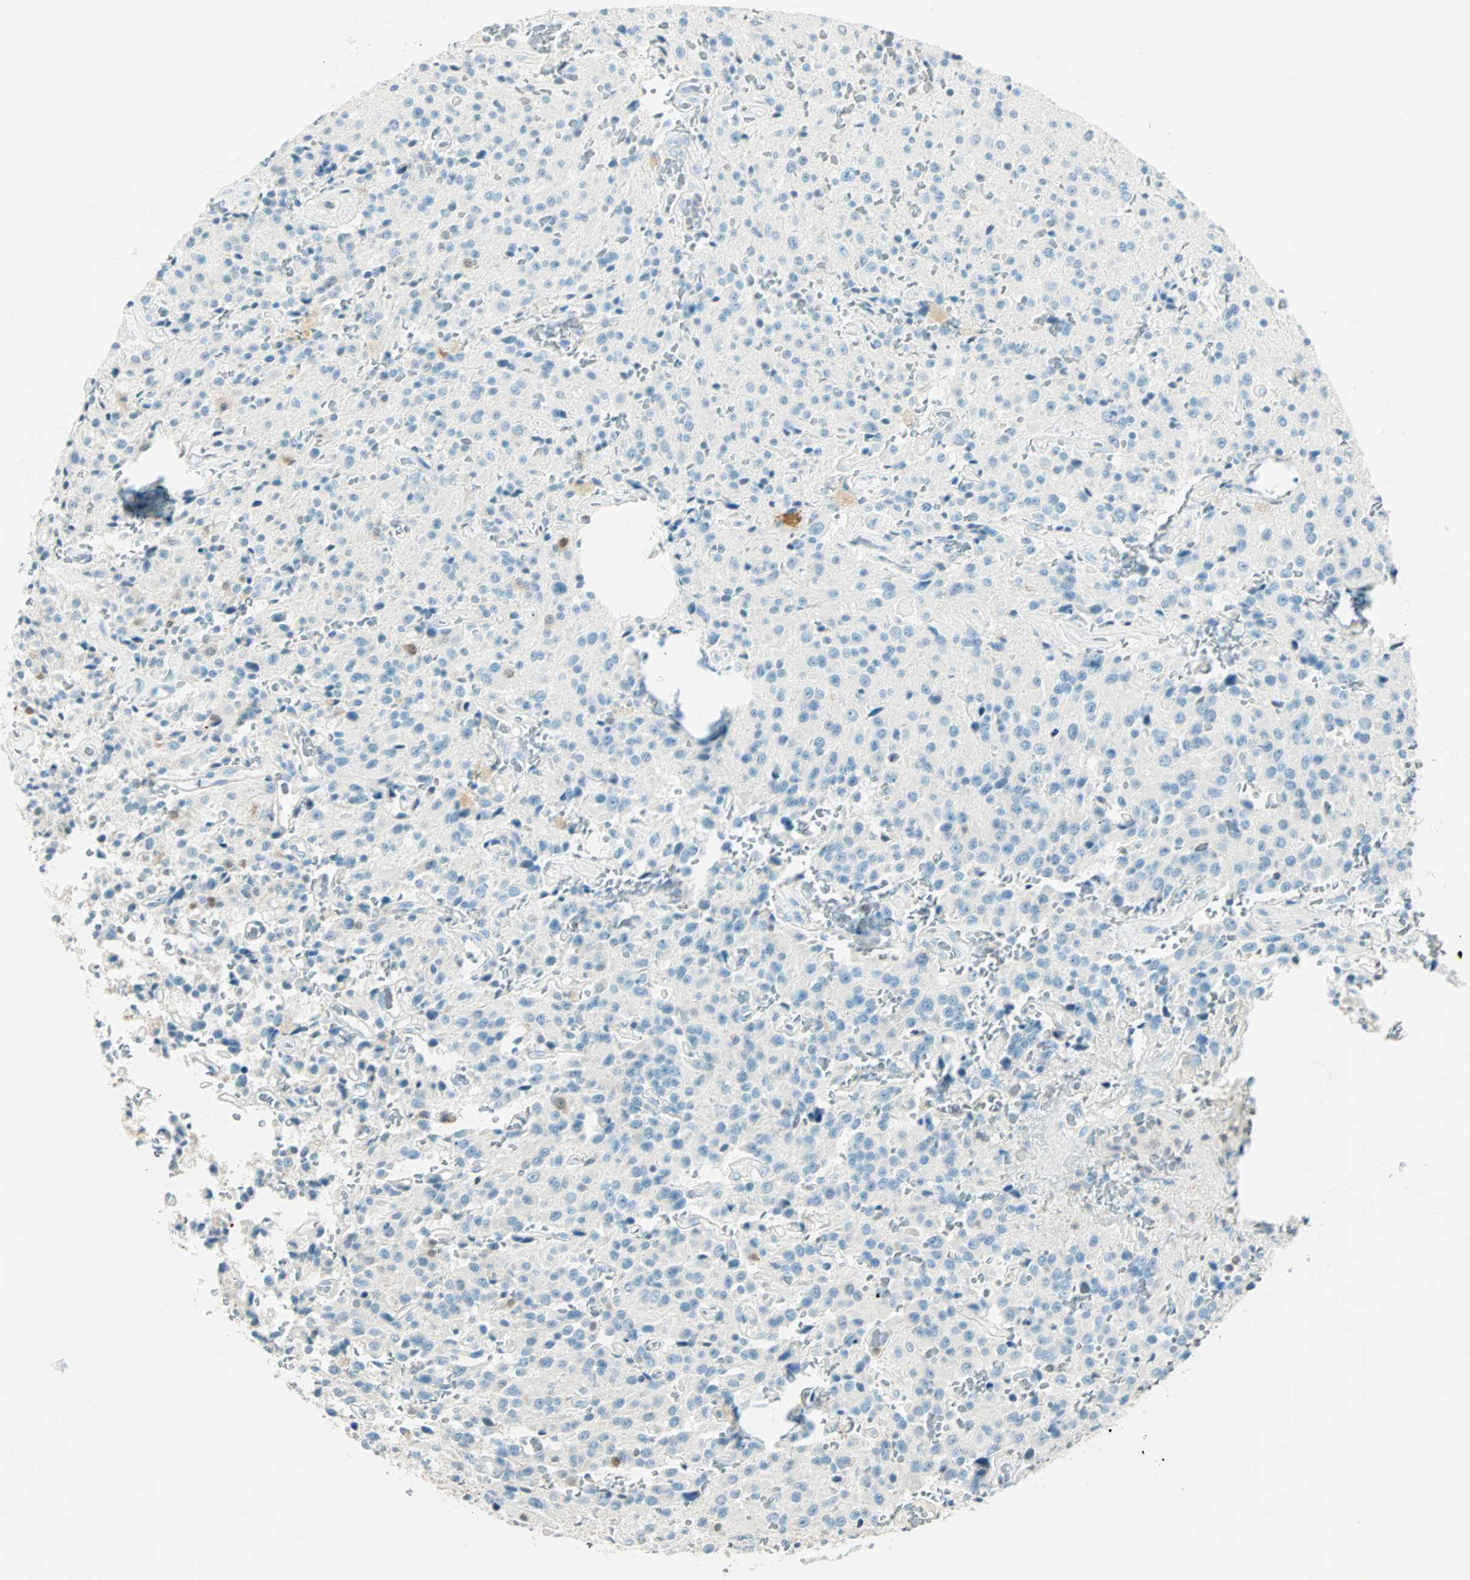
{"staining": {"intensity": "negative", "quantity": "none", "location": "none"}, "tissue": "glioma", "cell_type": "Tumor cells", "image_type": "cancer", "snomed": [{"axis": "morphology", "description": "Glioma, malignant, Low grade"}, {"axis": "topography", "description": "Brain"}], "caption": "The histopathology image displays no staining of tumor cells in glioma.", "gene": "S100A1", "patient": {"sex": "male", "age": 58}}